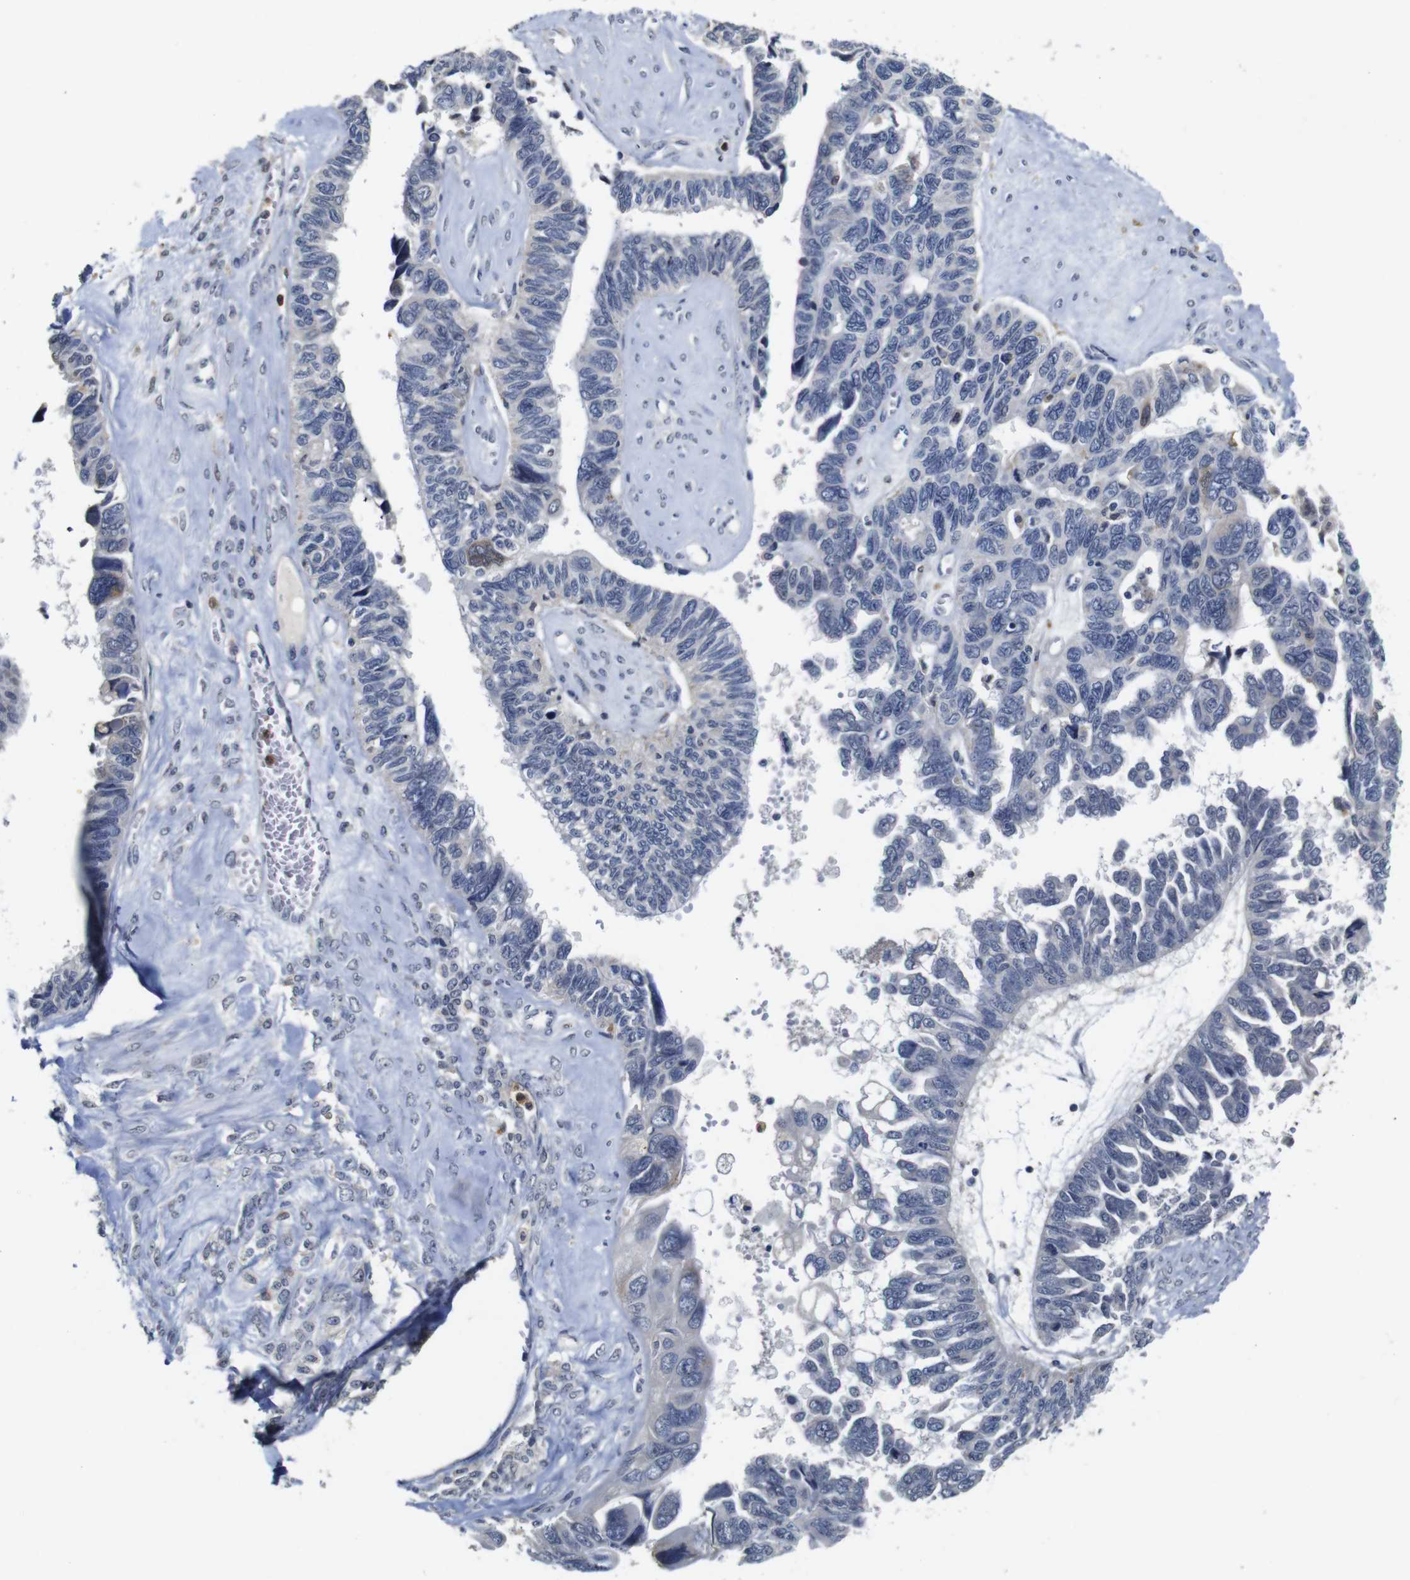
{"staining": {"intensity": "negative", "quantity": "none", "location": "none"}, "tissue": "ovarian cancer", "cell_type": "Tumor cells", "image_type": "cancer", "snomed": [{"axis": "morphology", "description": "Cystadenocarcinoma, serous, NOS"}, {"axis": "topography", "description": "Ovary"}], "caption": "Serous cystadenocarcinoma (ovarian) was stained to show a protein in brown. There is no significant expression in tumor cells.", "gene": "NTRK3", "patient": {"sex": "female", "age": 79}}